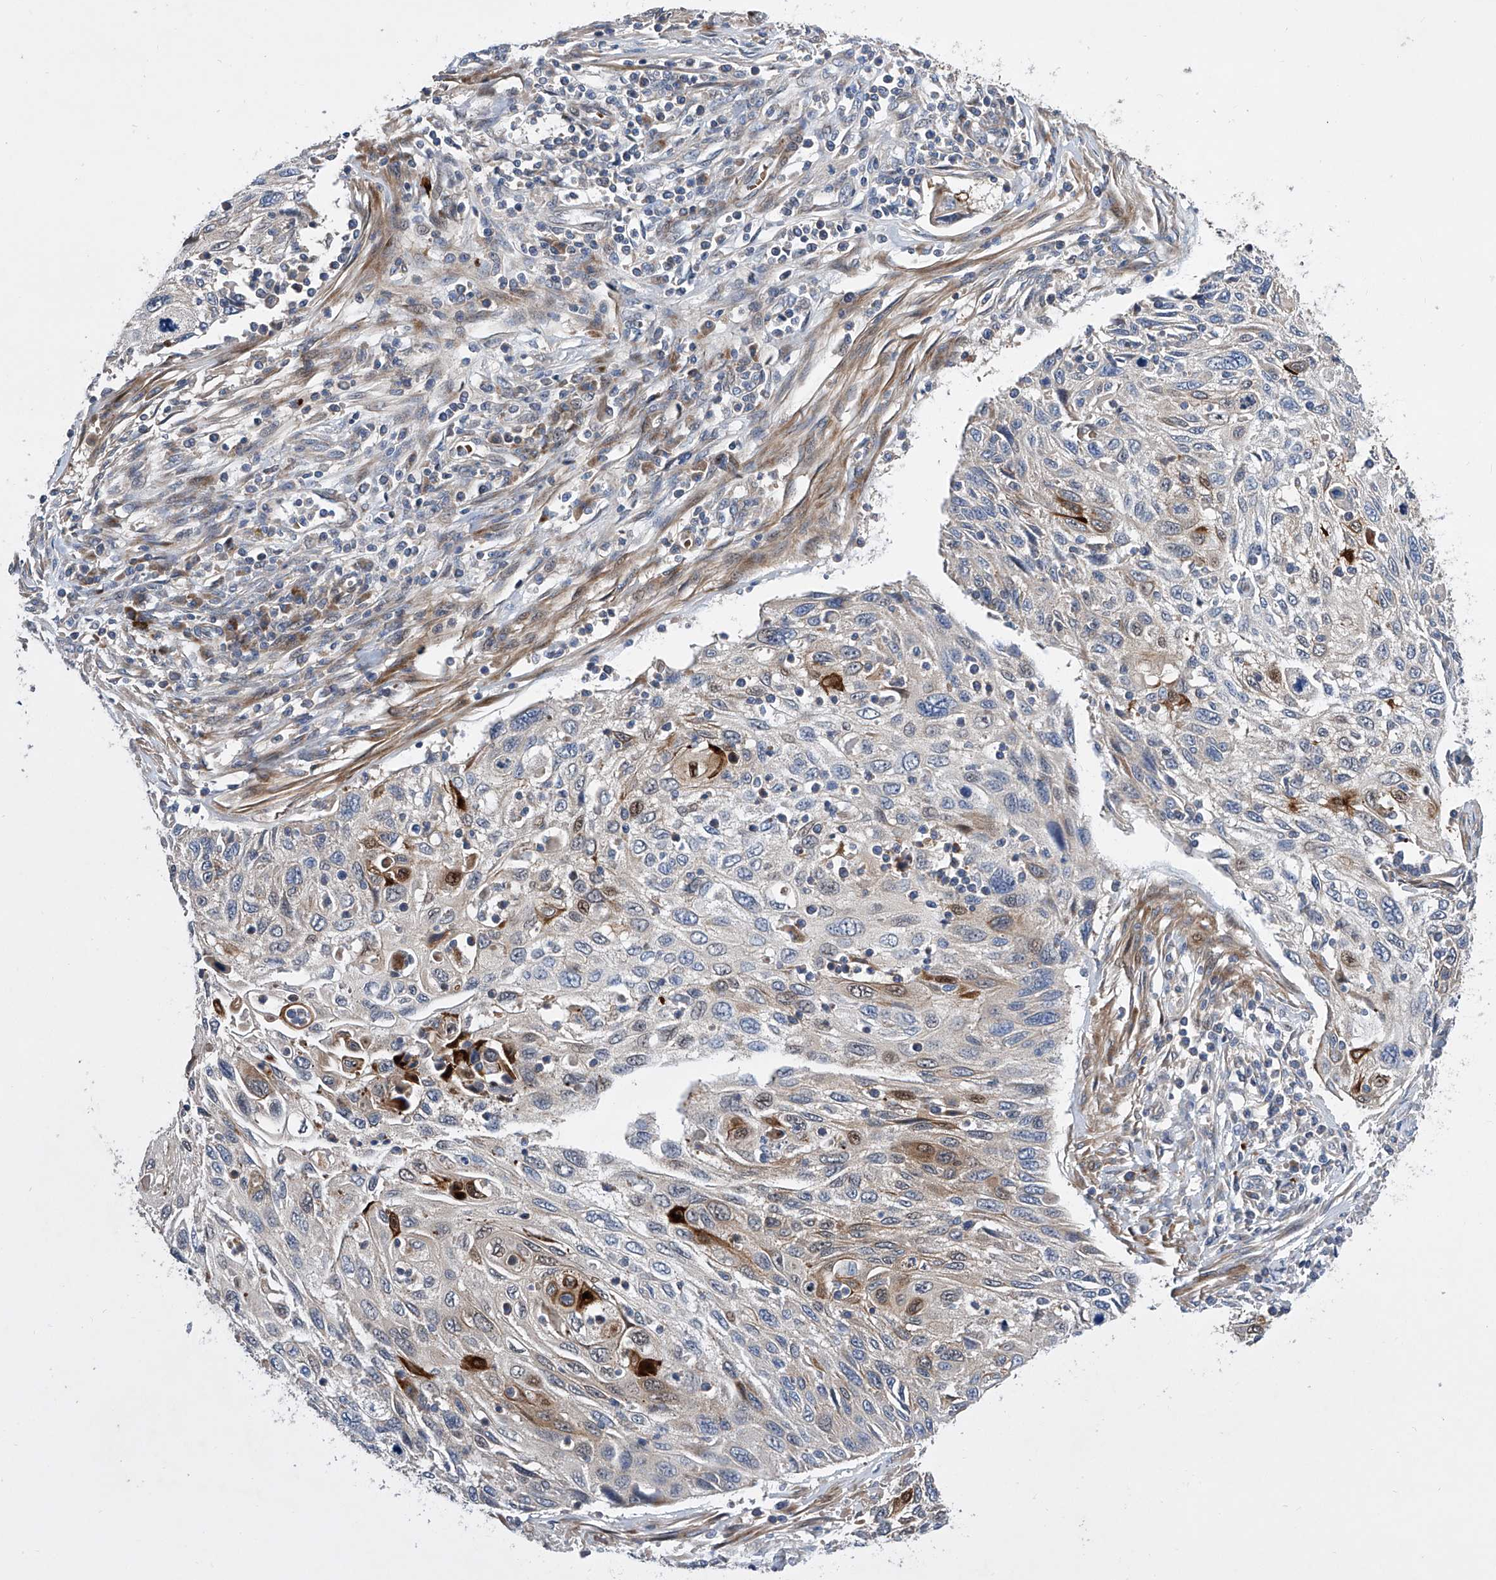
{"staining": {"intensity": "moderate", "quantity": "<25%", "location": "cytoplasmic/membranous,nuclear"}, "tissue": "cervical cancer", "cell_type": "Tumor cells", "image_type": "cancer", "snomed": [{"axis": "morphology", "description": "Squamous cell carcinoma, NOS"}, {"axis": "topography", "description": "Cervix"}], "caption": "Protein staining of squamous cell carcinoma (cervical) tissue exhibits moderate cytoplasmic/membranous and nuclear positivity in approximately <25% of tumor cells.", "gene": "USF3", "patient": {"sex": "female", "age": 70}}